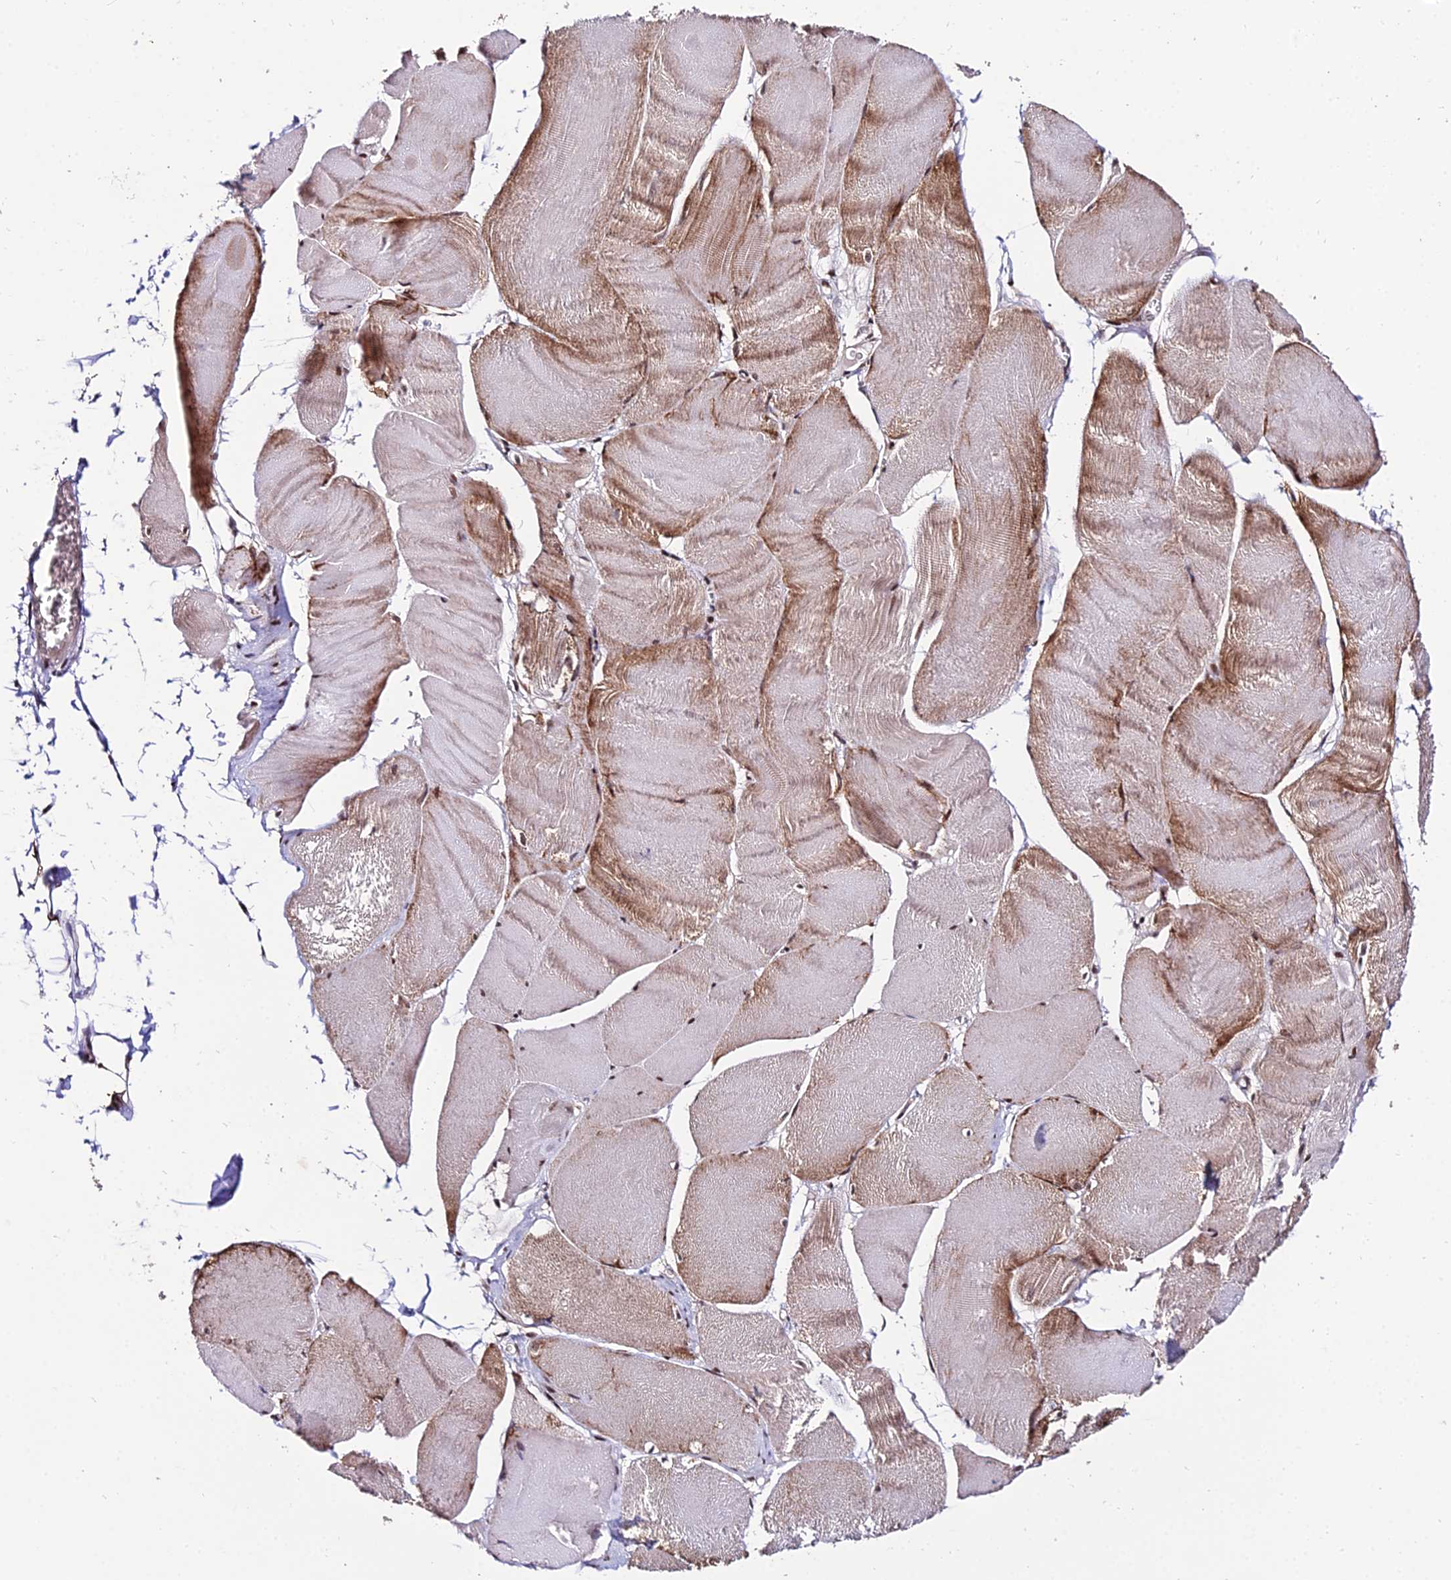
{"staining": {"intensity": "moderate", "quantity": ">75%", "location": "cytoplasmic/membranous,nuclear"}, "tissue": "skeletal muscle", "cell_type": "Myocytes", "image_type": "normal", "snomed": [{"axis": "morphology", "description": "Normal tissue, NOS"}, {"axis": "morphology", "description": "Basal cell carcinoma"}, {"axis": "topography", "description": "Skeletal muscle"}], "caption": "This histopathology image reveals normal skeletal muscle stained with immunohistochemistry to label a protein in brown. The cytoplasmic/membranous,nuclear of myocytes show moderate positivity for the protein. Nuclei are counter-stained blue.", "gene": "CIB3", "patient": {"sex": "female", "age": 64}}